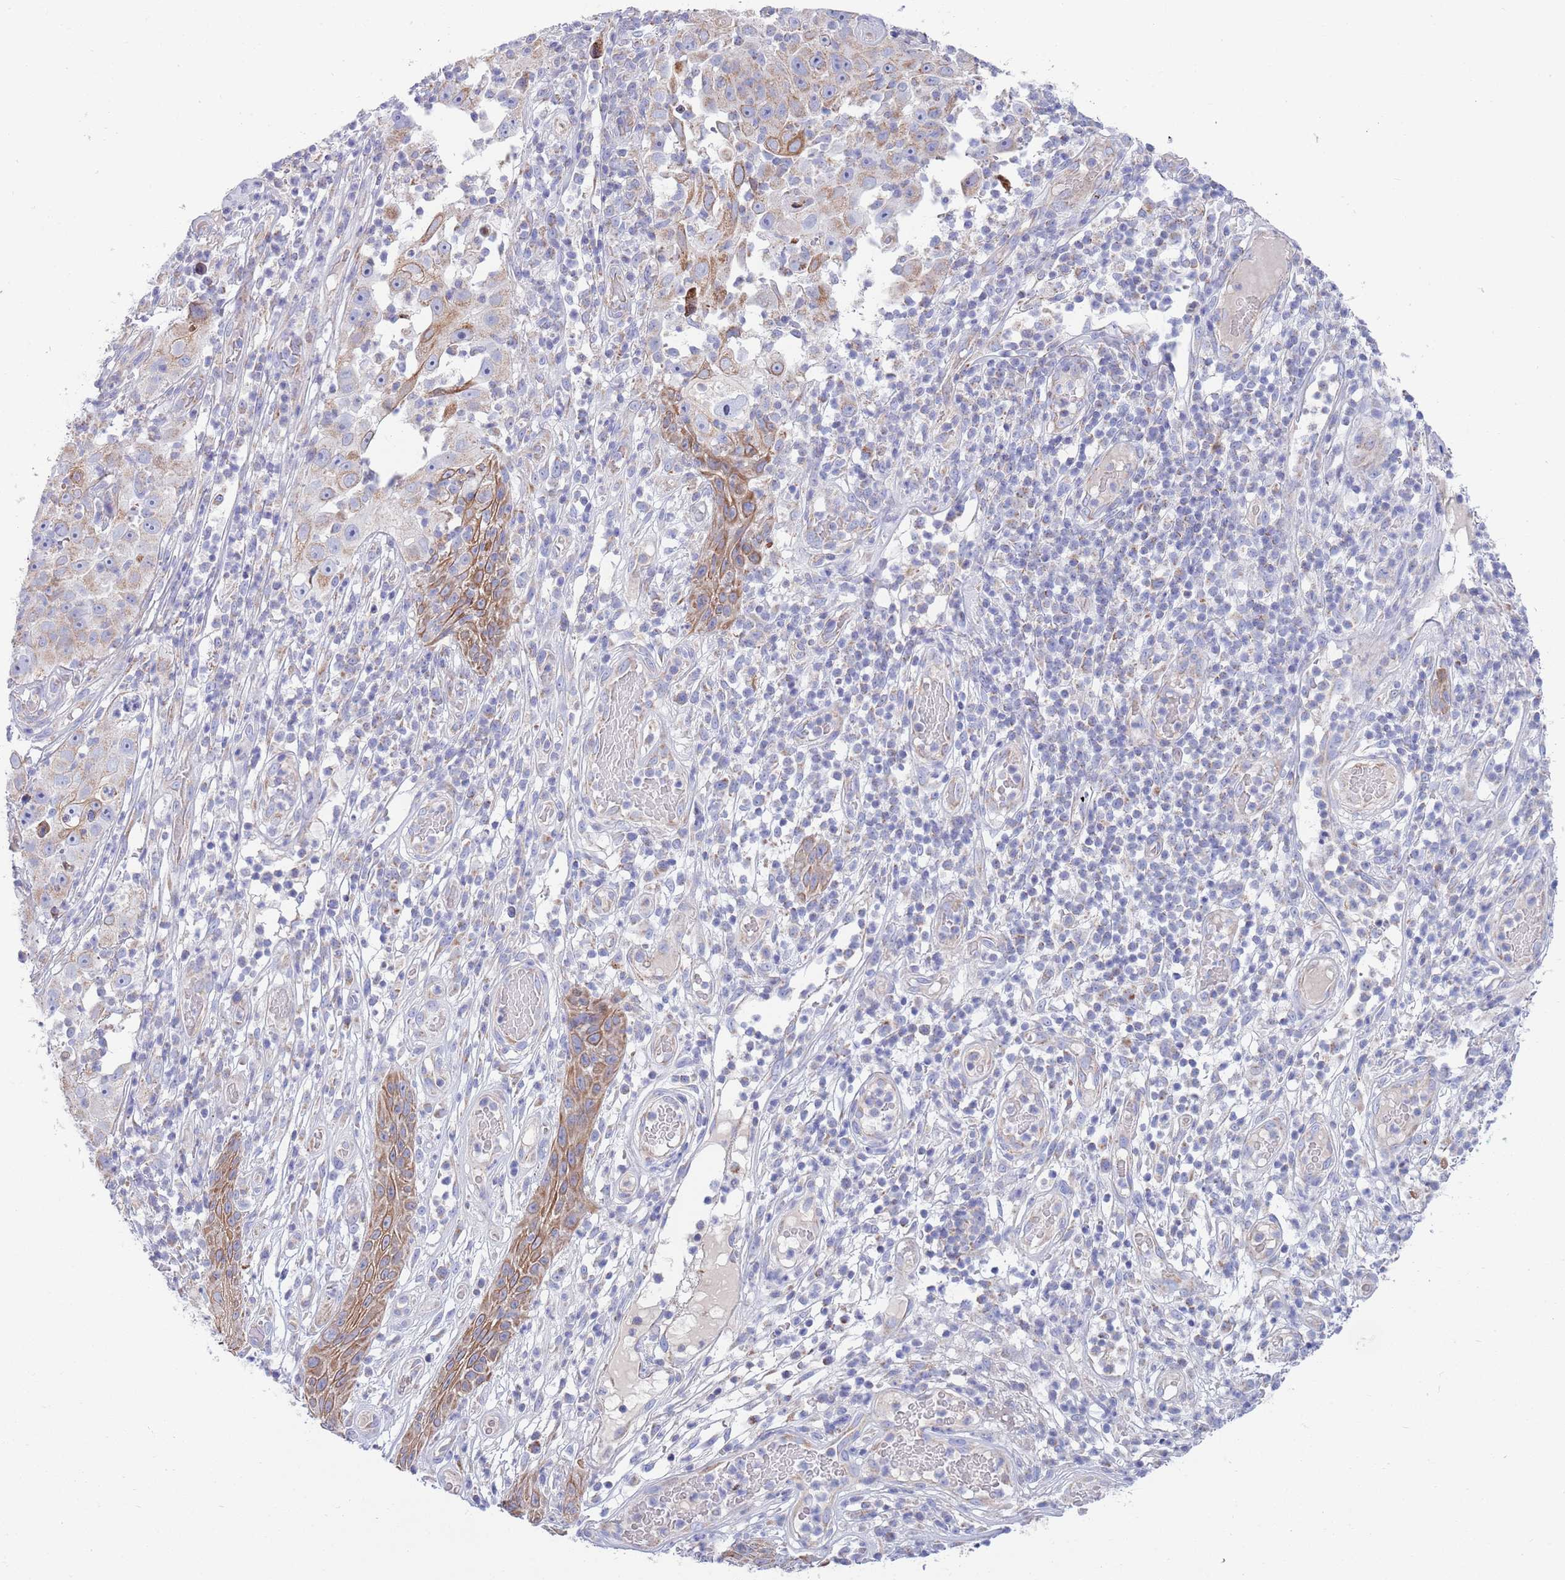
{"staining": {"intensity": "moderate", "quantity": ">75%", "location": "cytoplasmic/membranous"}, "tissue": "skin cancer", "cell_type": "Tumor cells", "image_type": "cancer", "snomed": [{"axis": "morphology", "description": "Squamous cell carcinoma, NOS"}, {"axis": "topography", "description": "Skin"}], "caption": "Skin cancer (squamous cell carcinoma) was stained to show a protein in brown. There is medium levels of moderate cytoplasmic/membranous expression in approximately >75% of tumor cells.", "gene": "EMC8", "patient": {"sex": "female", "age": 87}}